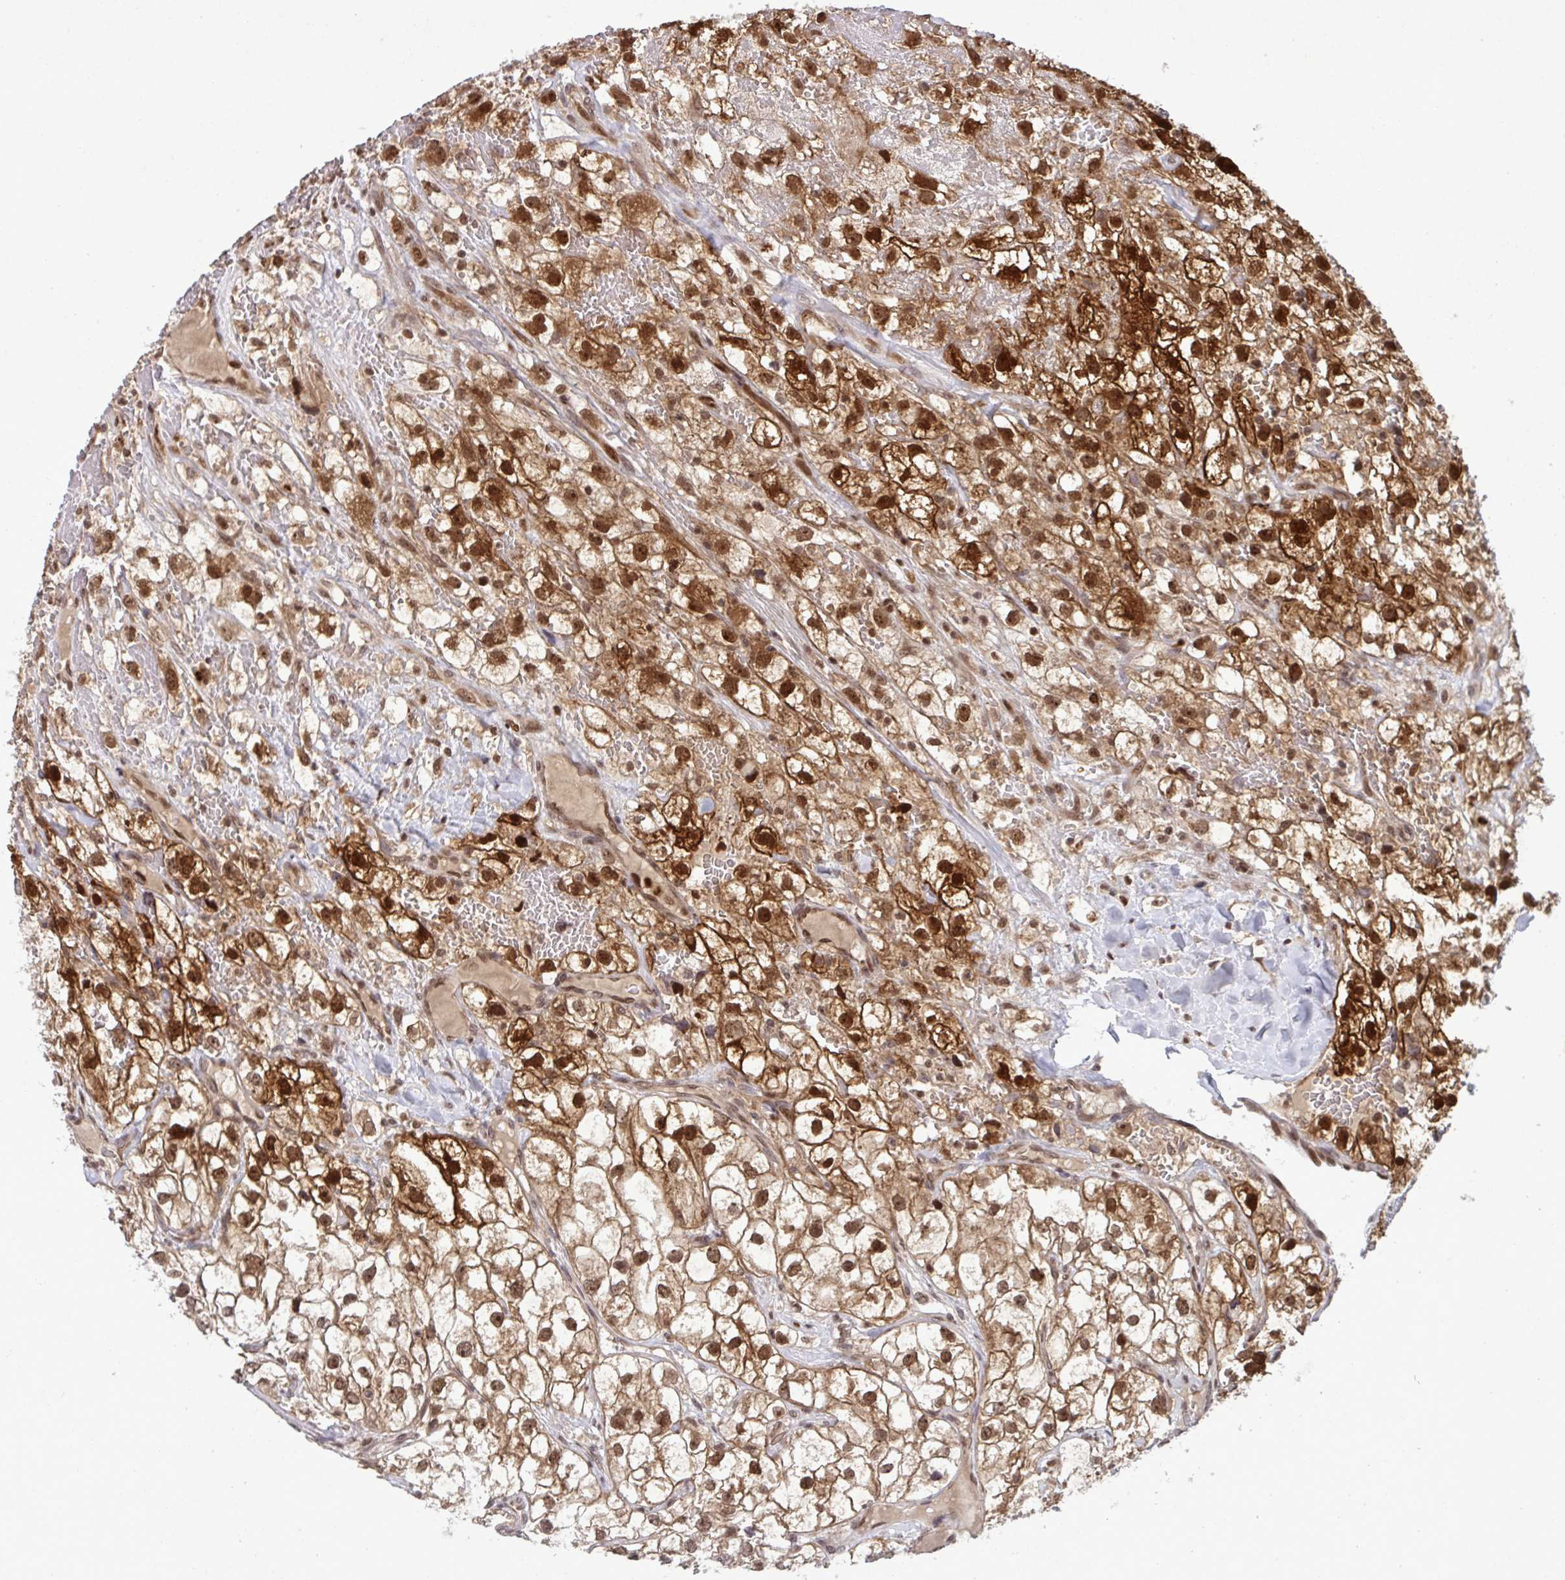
{"staining": {"intensity": "strong", "quantity": ">75%", "location": "cytoplasmic/membranous,nuclear"}, "tissue": "renal cancer", "cell_type": "Tumor cells", "image_type": "cancer", "snomed": [{"axis": "morphology", "description": "Adenocarcinoma, NOS"}, {"axis": "topography", "description": "Kidney"}], "caption": "Protein staining demonstrates strong cytoplasmic/membranous and nuclear staining in about >75% of tumor cells in renal cancer.", "gene": "UXT", "patient": {"sex": "male", "age": 59}}